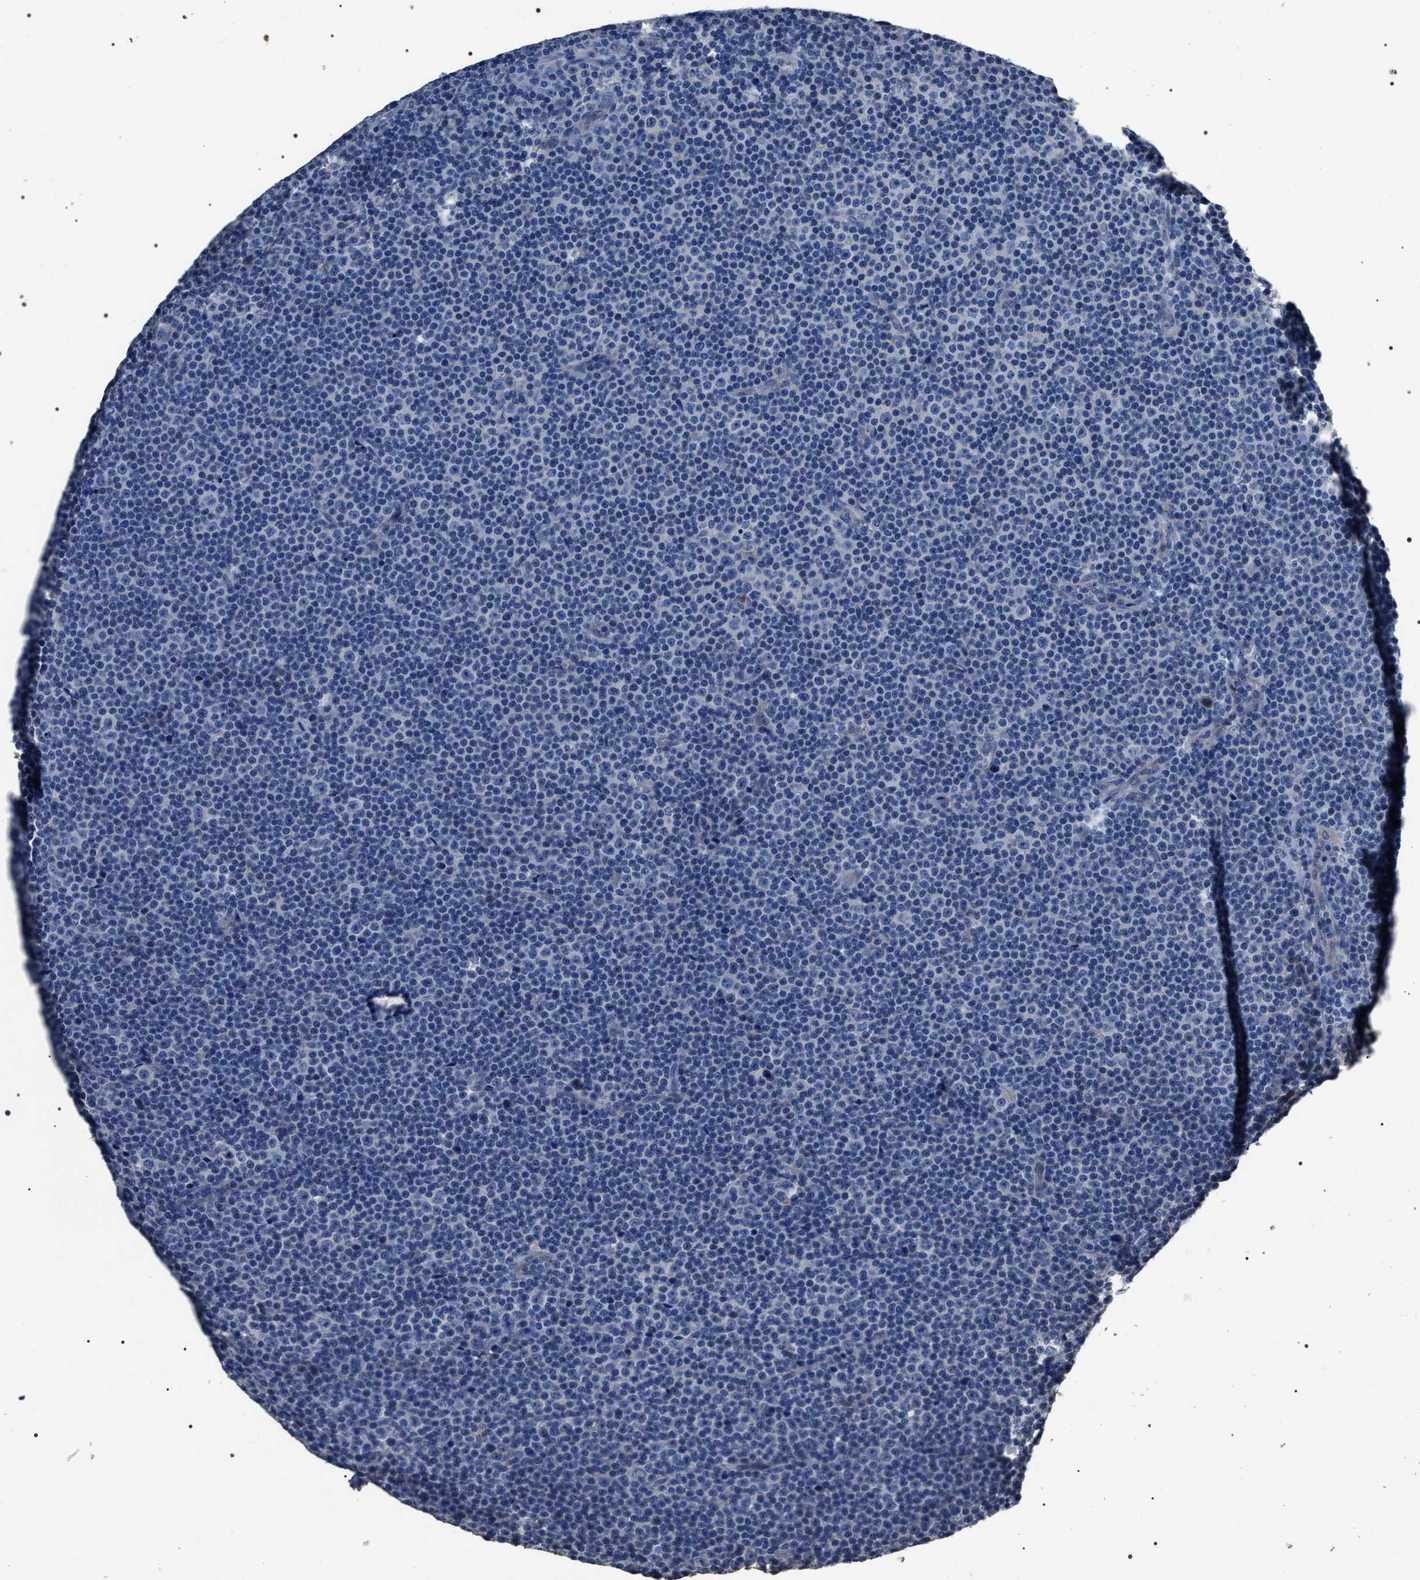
{"staining": {"intensity": "negative", "quantity": "none", "location": "none"}, "tissue": "lymphoma", "cell_type": "Tumor cells", "image_type": "cancer", "snomed": [{"axis": "morphology", "description": "Malignant lymphoma, non-Hodgkin's type, Low grade"}, {"axis": "topography", "description": "Lymph node"}], "caption": "Immunohistochemical staining of low-grade malignant lymphoma, non-Hodgkin's type shows no significant expression in tumor cells.", "gene": "TRIM54", "patient": {"sex": "female", "age": 67}}